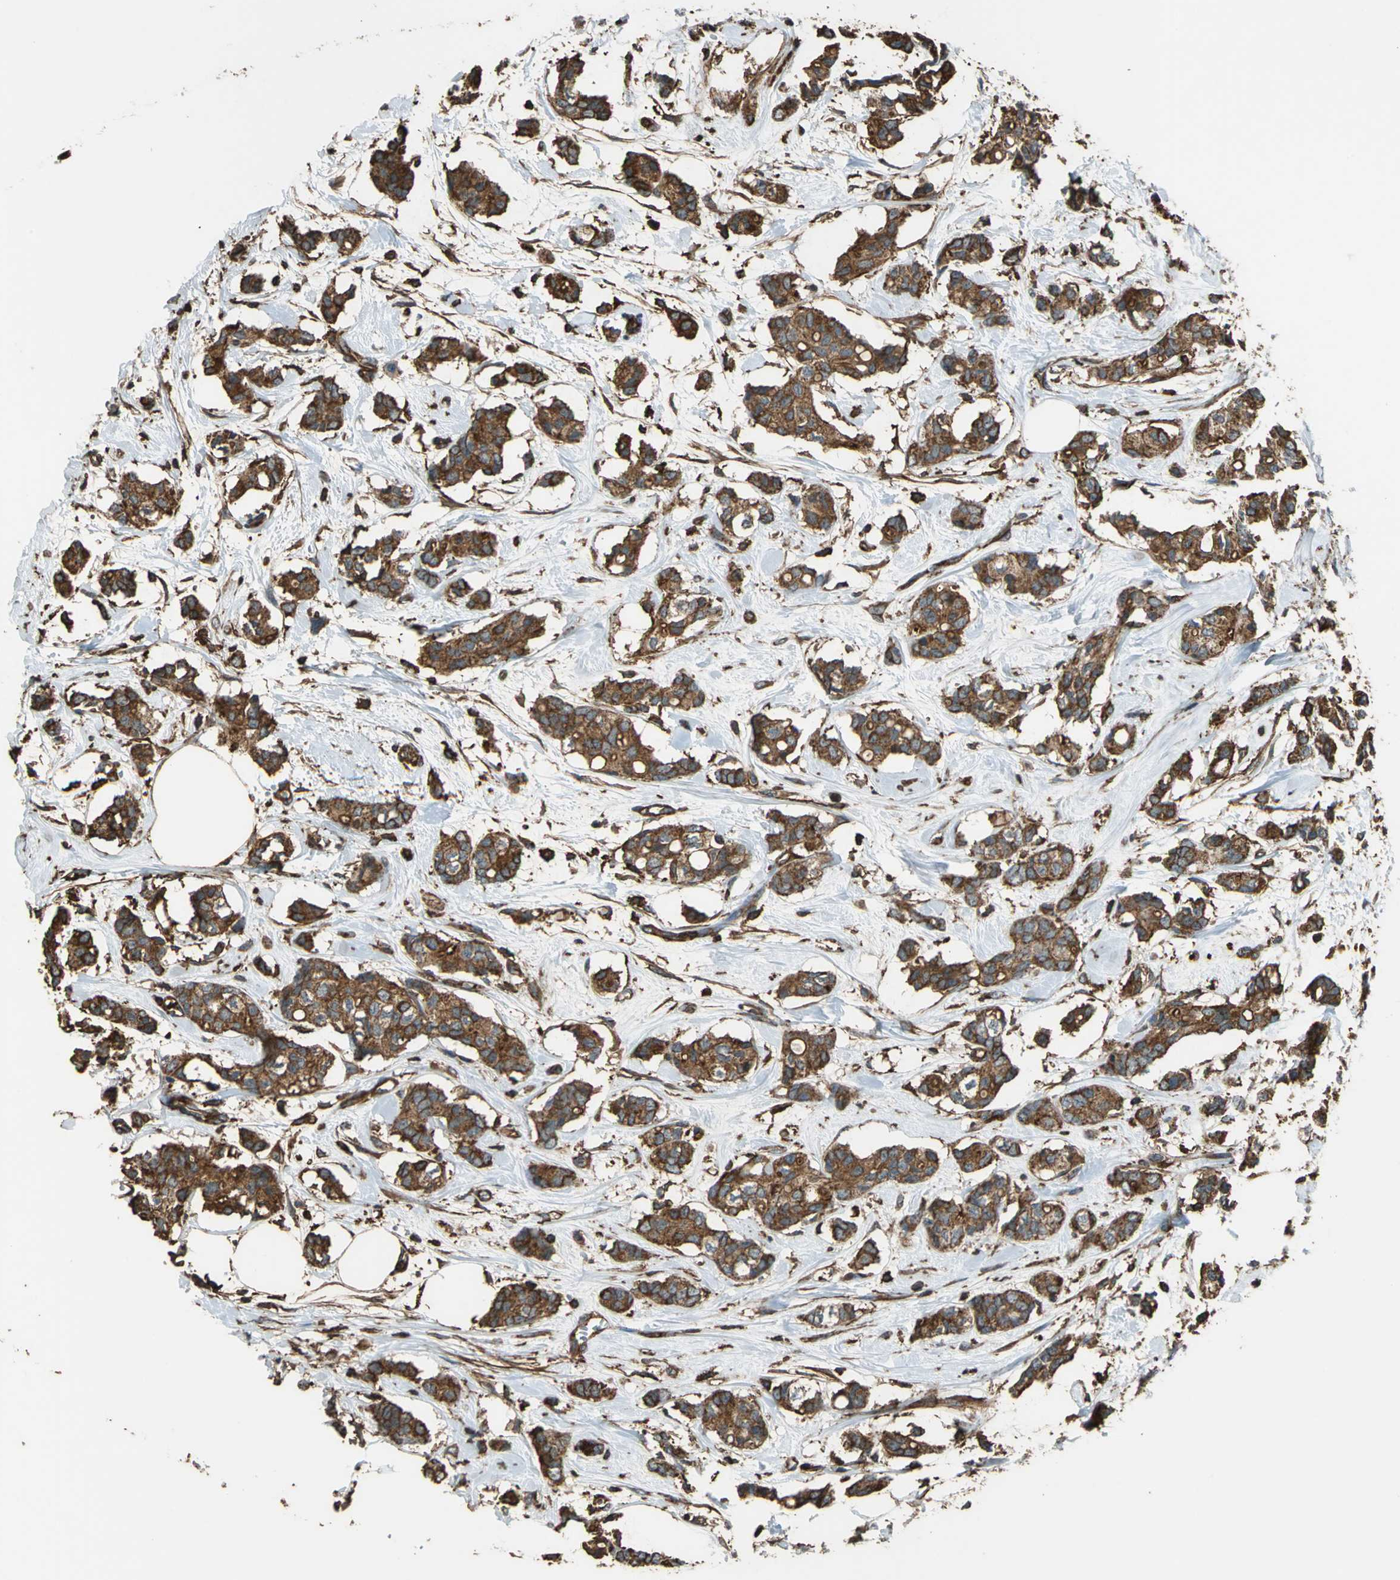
{"staining": {"intensity": "strong", "quantity": ">75%", "location": "cytoplasmic/membranous"}, "tissue": "breast cancer", "cell_type": "Tumor cells", "image_type": "cancer", "snomed": [{"axis": "morphology", "description": "Duct carcinoma"}, {"axis": "topography", "description": "Breast"}], "caption": "Approximately >75% of tumor cells in breast infiltrating ductal carcinoma reveal strong cytoplasmic/membranous protein staining as visualized by brown immunohistochemical staining.", "gene": "PARVA", "patient": {"sex": "female", "age": 84}}